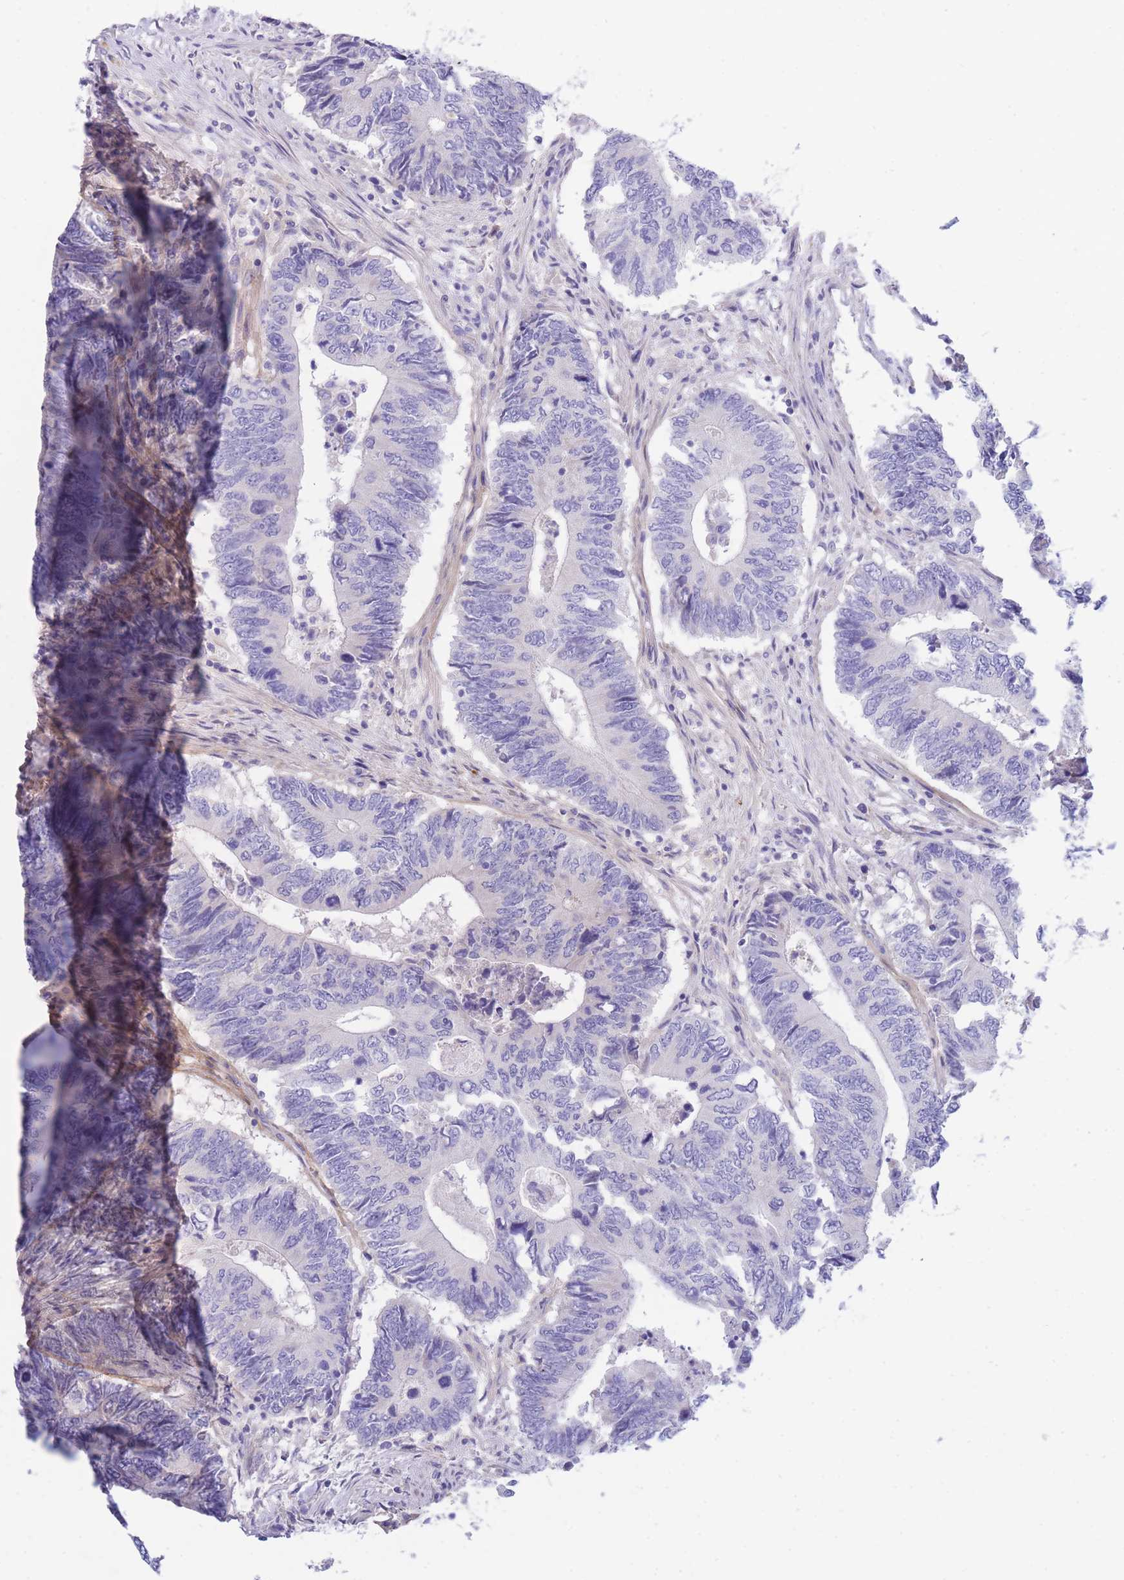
{"staining": {"intensity": "negative", "quantity": "none", "location": "none"}, "tissue": "colorectal cancer", "cell_type": "Tumor cells", "image_type": "cancer", "snomed": [{"axis": "morphology", "description": "Adenocarcinoma, NOS"}, {"axis": "topography", "description": "Colon"}], "caption": "This is an IHC photomicrograph of human colorectal cancer (adenocarcinoma). There is no expression in tumor cells.", "gene": "PCDHB3", "patient": {"sex": "male", "age": 87}}